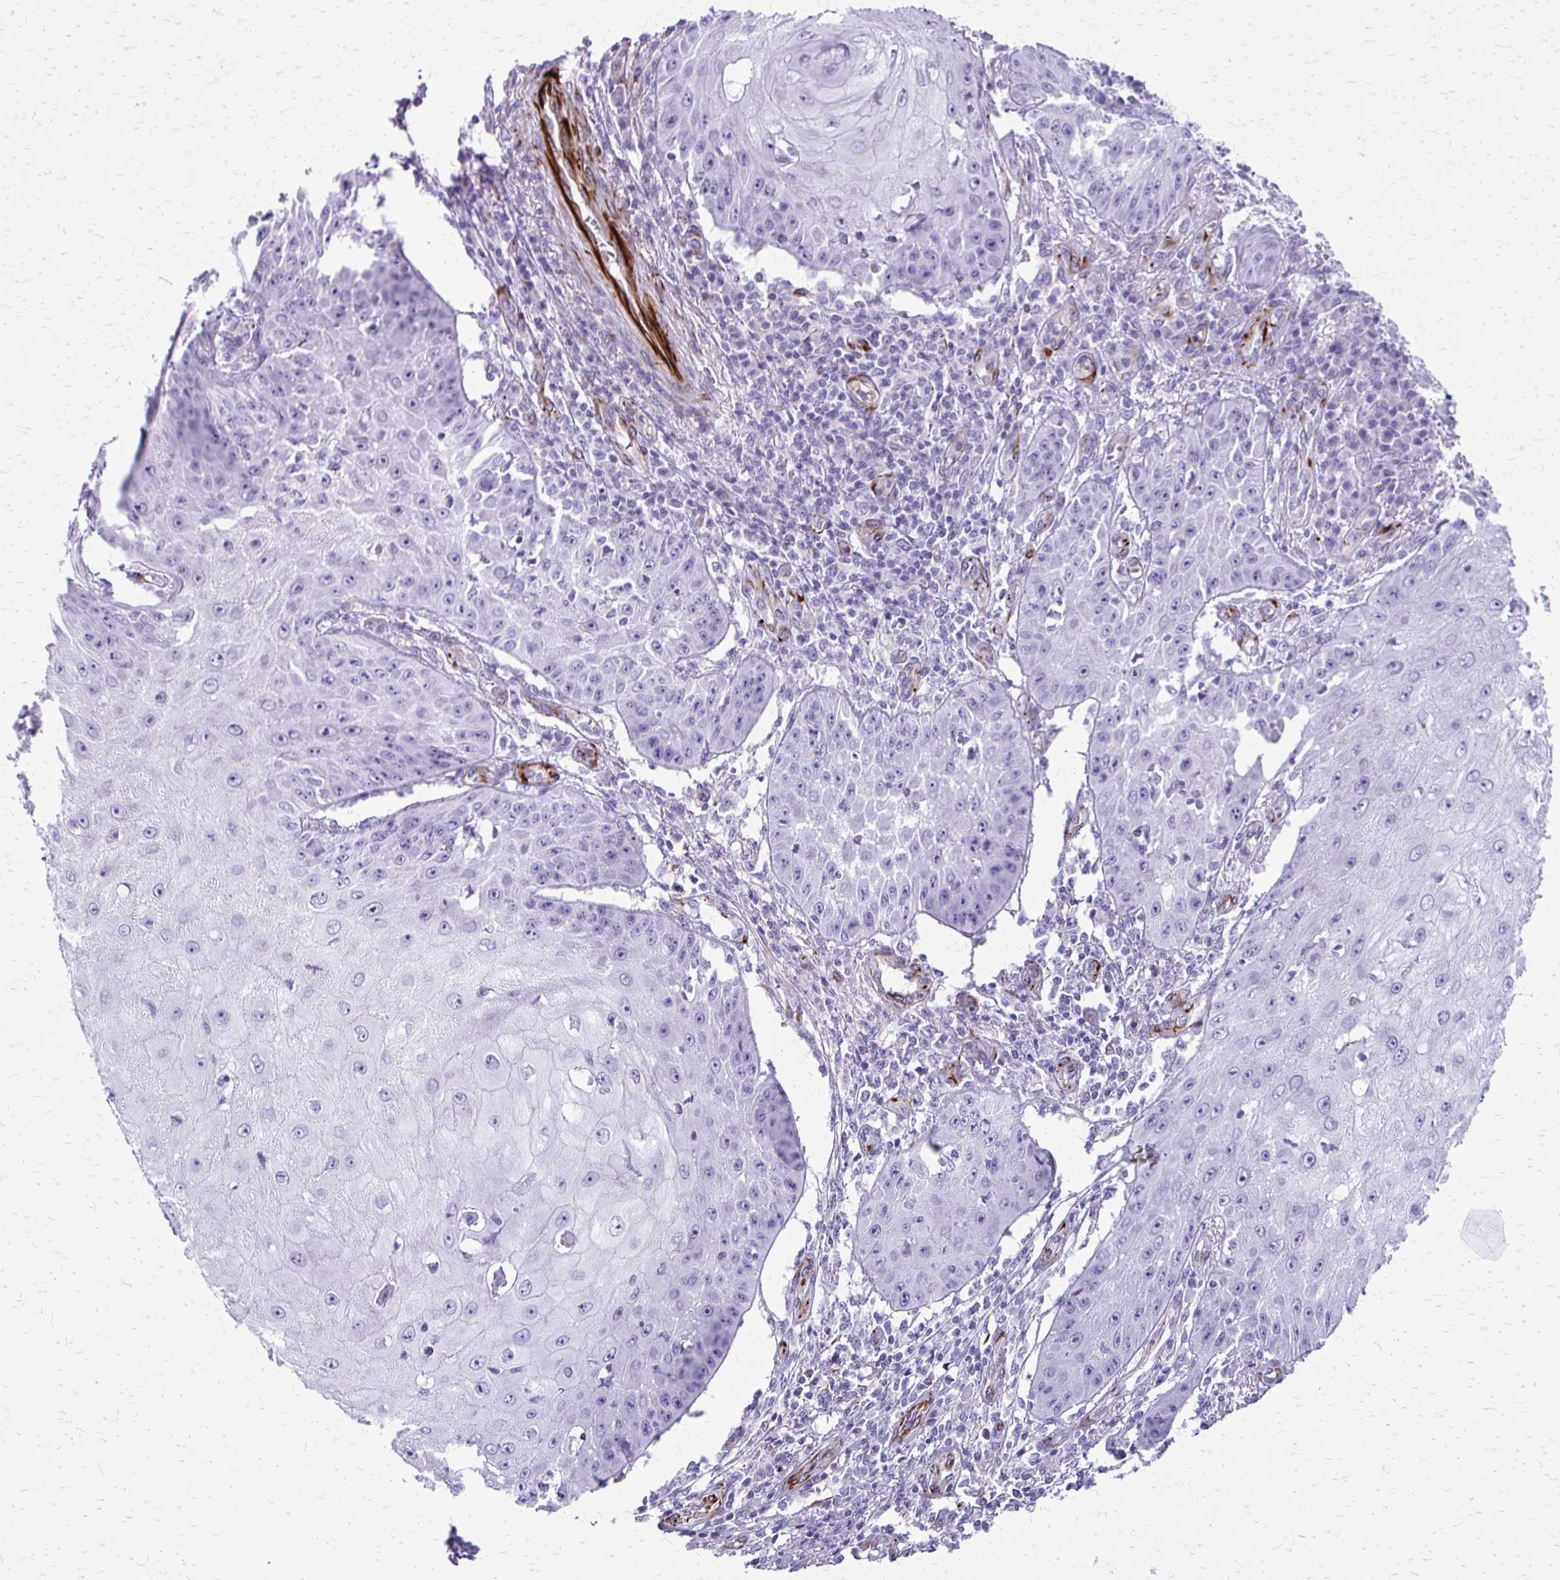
{"staining": {"intensity": "negative", "quantity": "none", "location": "none"}, "tissue": "skin cancer", "cell_type": "Tumor cells", "image_type": "cancer", "snomed": [{"axis": "morphology", "description": "Squamous cell carcinoma, NOS"}, {"axis": "topography", "description": "Skin"}], "caption": "The immunohistochemistry histopathology image has no significant positivity in tumor cells of skin cancer (squamous cell carcinoma) tissue.", "gene": "TRIM6", "patient": {"sex": "male", "age": 70}}